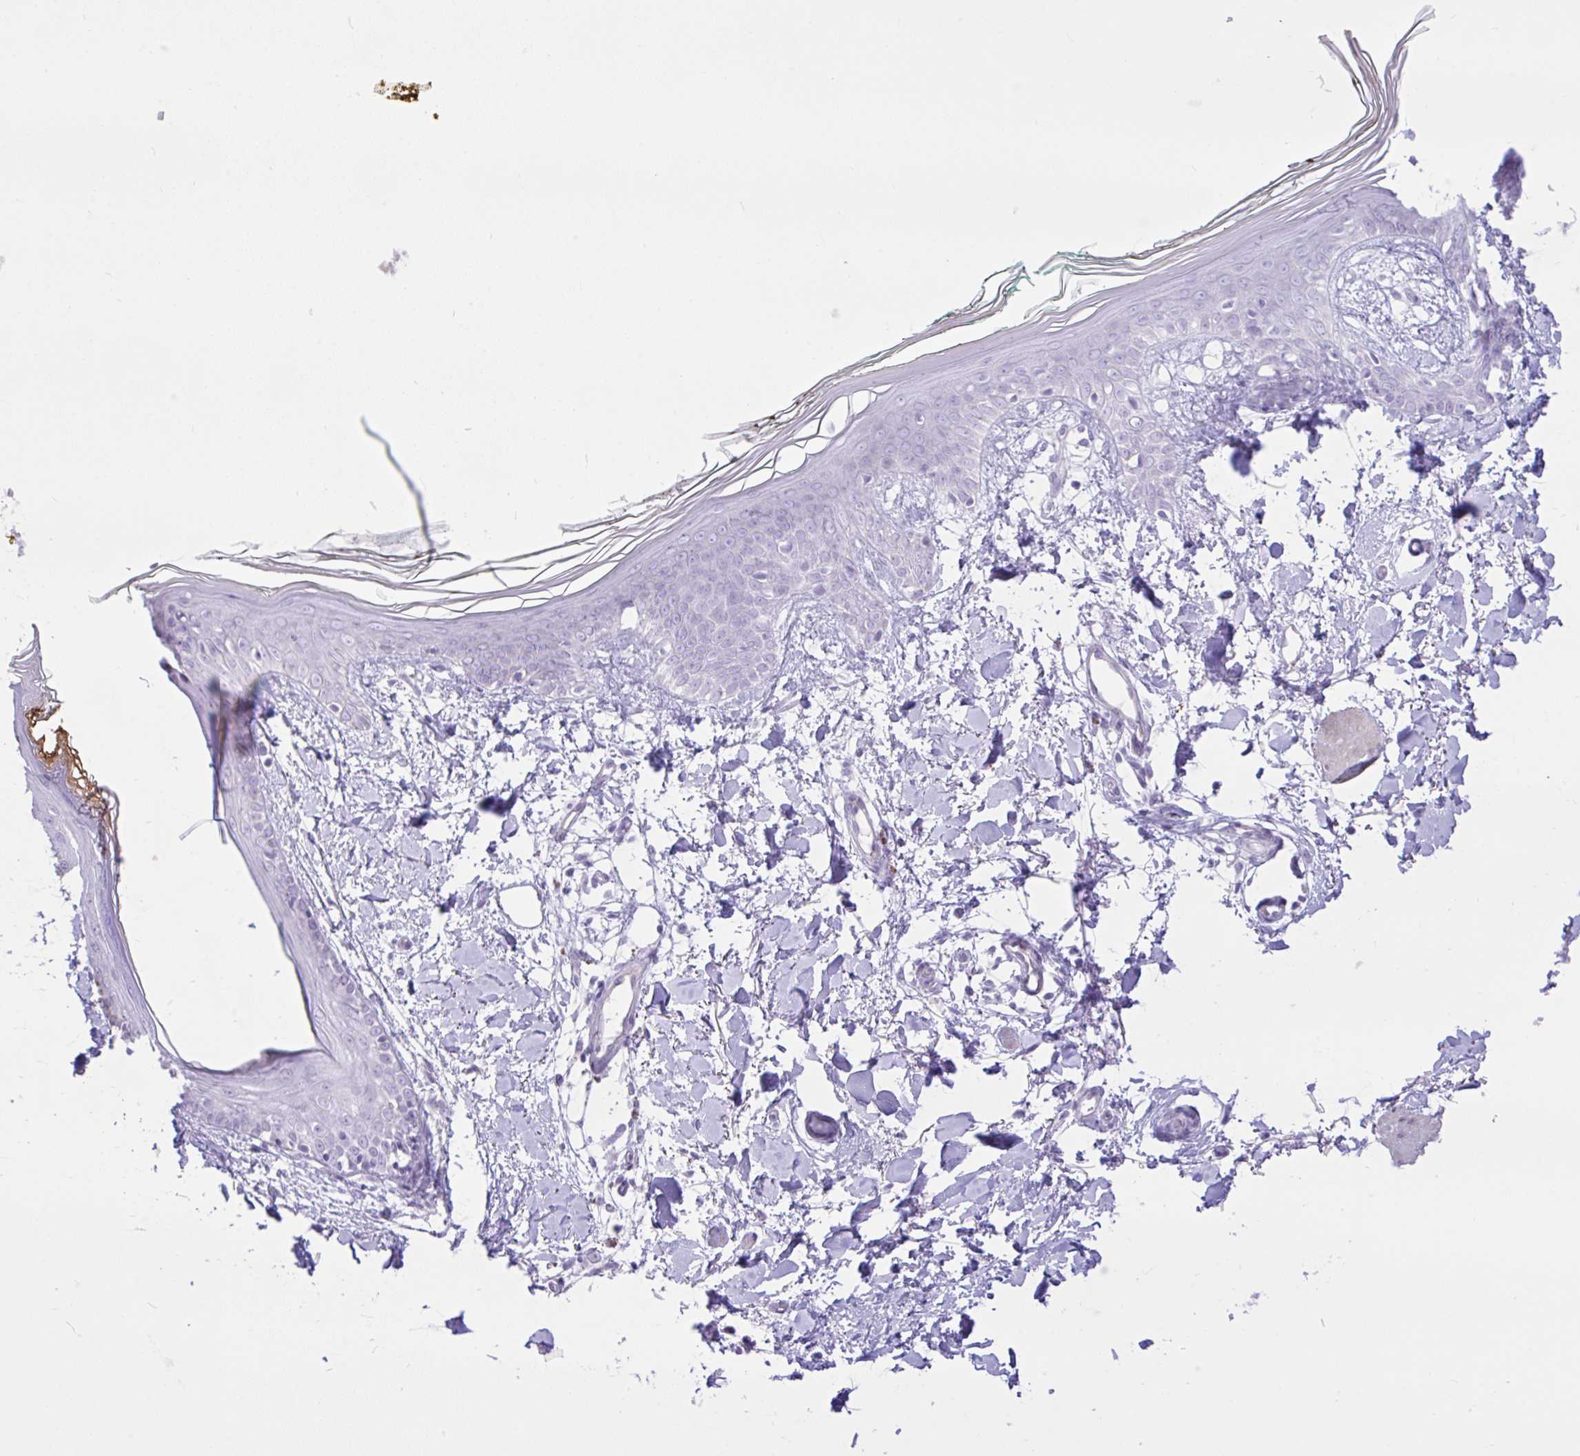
{"staining": {"intensity": "negative", "quantity": "none", "location": "none"}, "tissue": "skin", "cell_type": "Fibroblasts", "image_type": "normal", "snomed": [{"axis": "morphology", "description": "Normal tissue, NOS"}, {"axis": "topography", "description": "Skin"}], "caption": "A photomicrograph of skin stained for a protein shows no brown staining in fibroblasts.", "gene": "REEP1", "patient": {"sex": "female", "age": 34}}